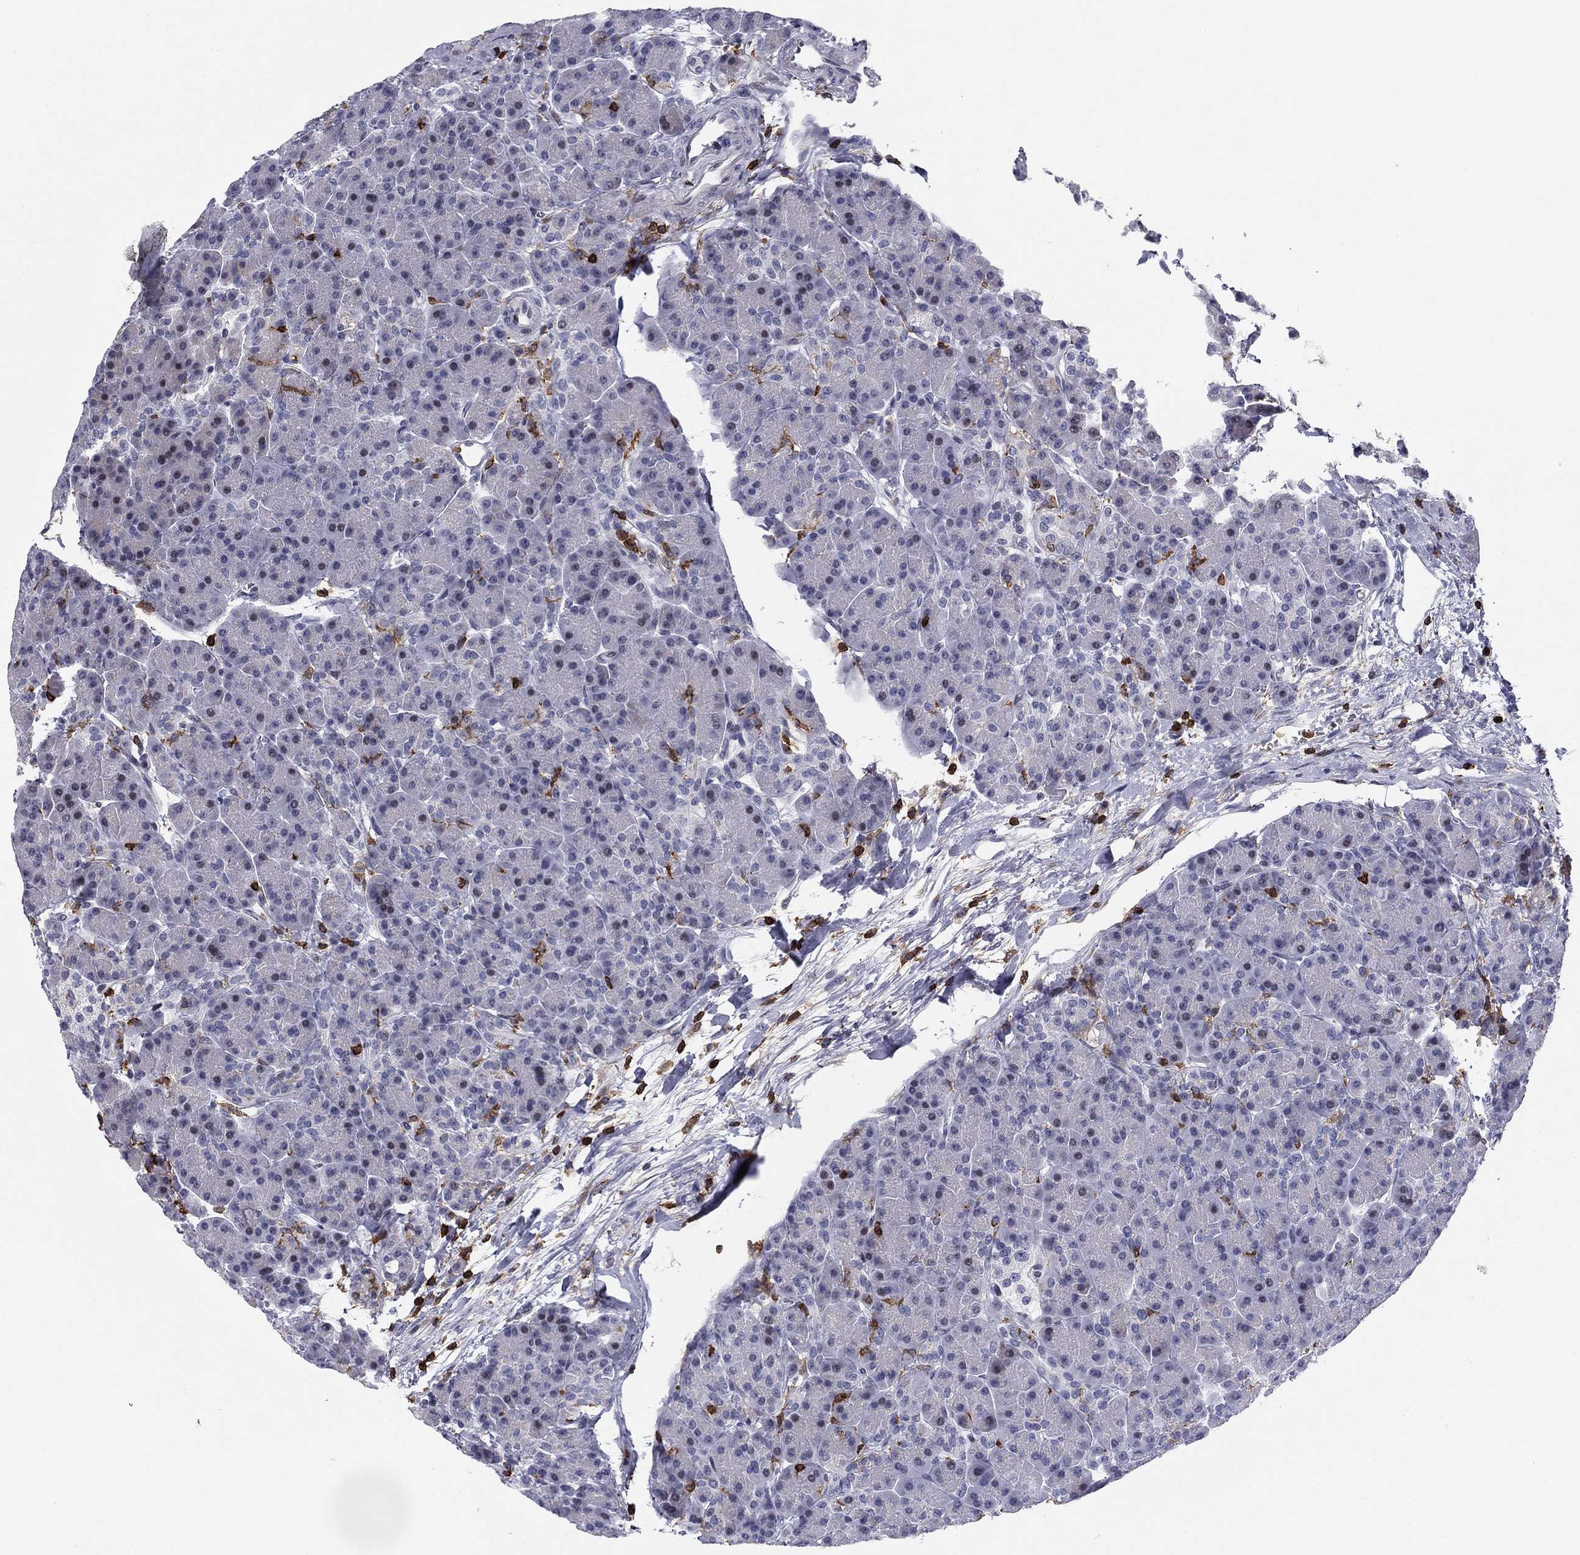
{"staining": {"intensity": "negative", "quantity": "none", "location": "none"}, "tissue": "pancreas", "cell_type": "Exocrine glandular cells", "image_type": "normal", "snomed": [{"axis": "morphology", "description": "Normal tissue, NOS"}, {"axis": "topography", "description": "Pancreas"}], "caption": "Immunohistochemistry of unremarkable human pancreas demonstrates no expression in exocrine glandular cells. (DAB immunohistochemistry (IHC) visualized using brightfield microscopy, high magnification).", "gene": "ARHGAP27", "patient": {"sex": "female", "age": 63}}